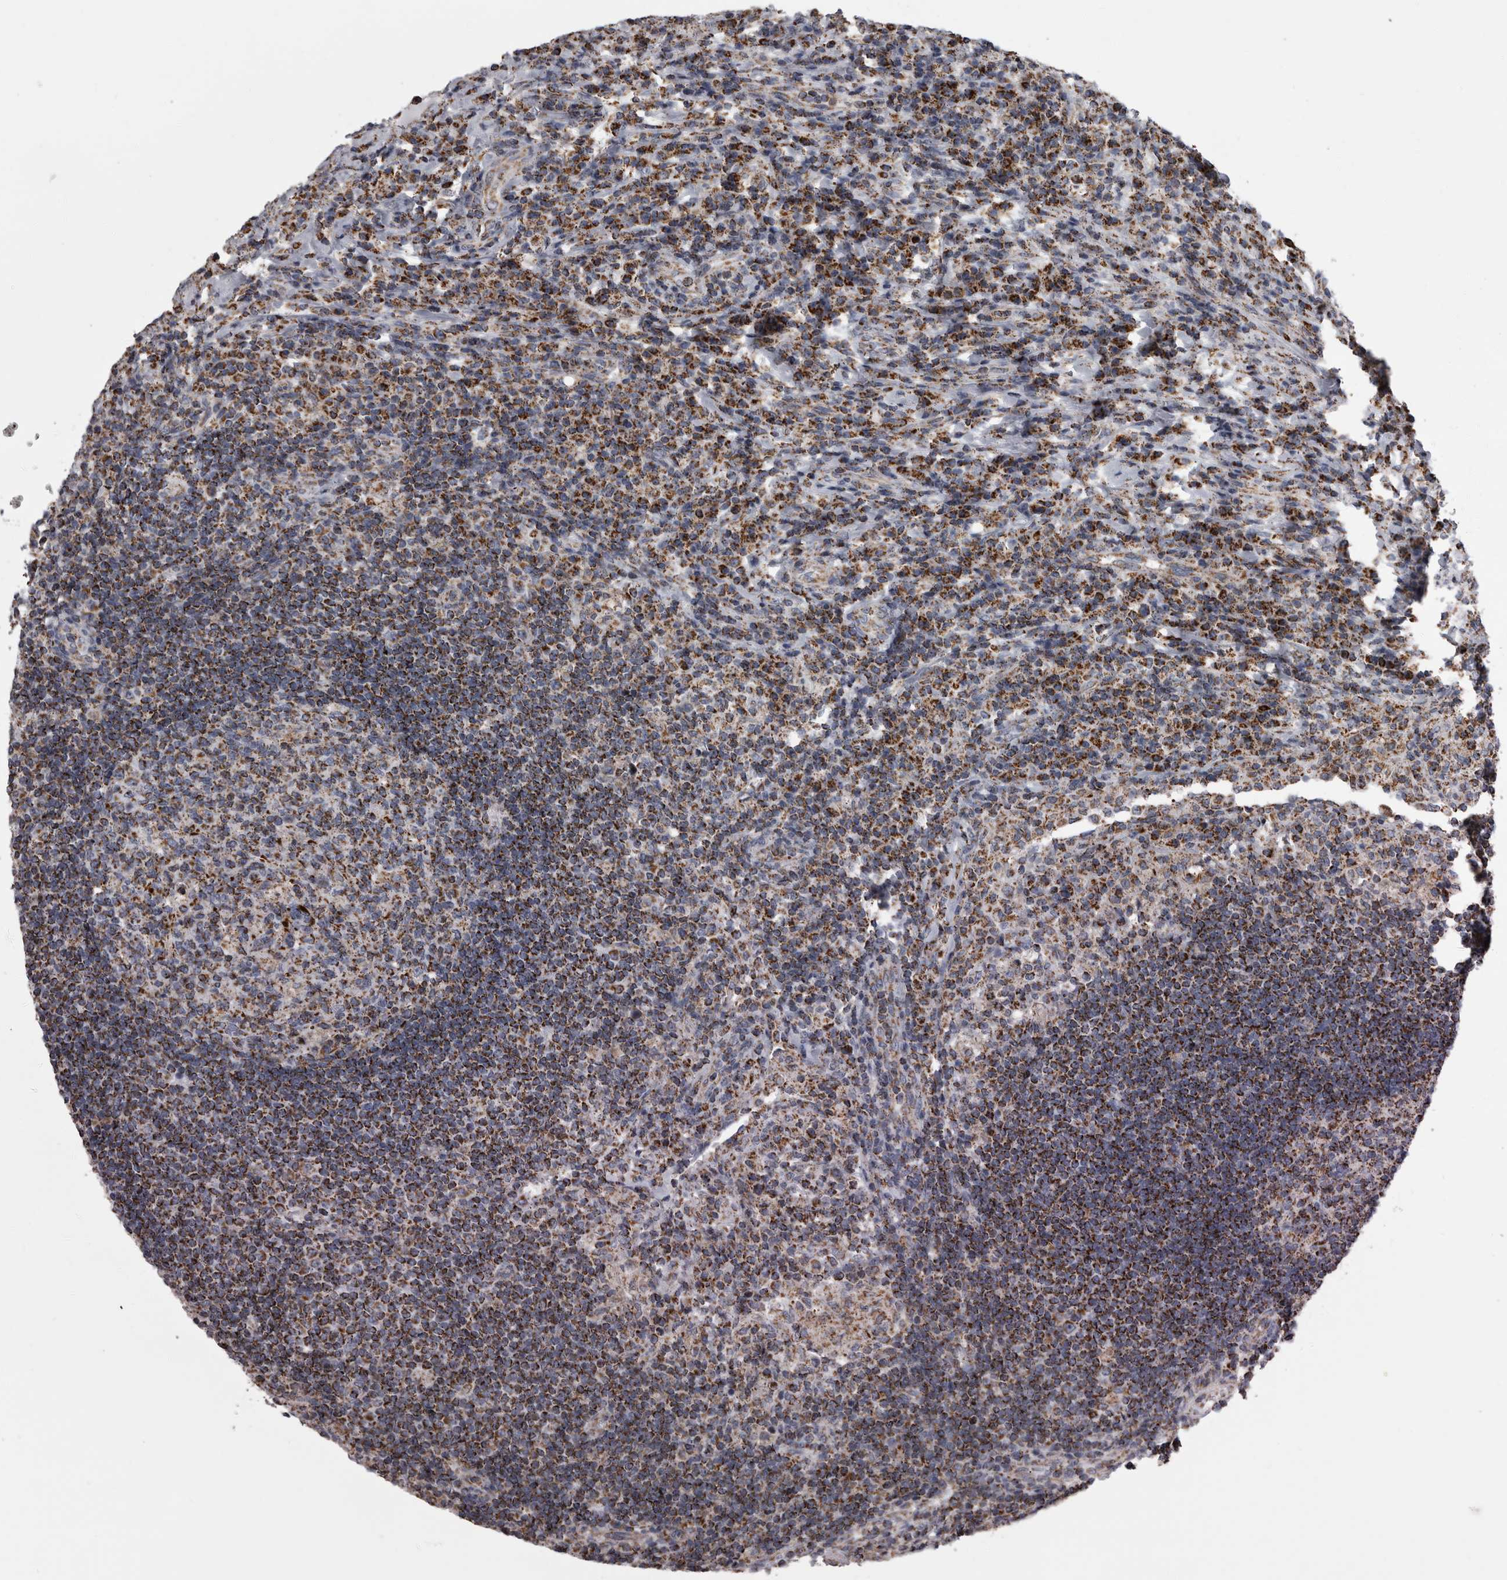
{"staining": {"intensity": "strong", "quantity": ">75%", "location": "cytoplasmic/membranous"}, "tissue": "lymph node", "cell_type": "Germinal center cells", "image_type": "normal", "snomed": [{"axis": "morphology", "description": "Normal tissue, NOS"}, {"axis": "topography", "description": "Lymph node"}], "caption": "This photomicrograph displays IHC staining of normal human lymph node, with high strong cytoplasmic/membranous expression in approximately >75% of germinal center cells.", "gene": "MDH2", "patient": {"sex": "female", "age": 53}}